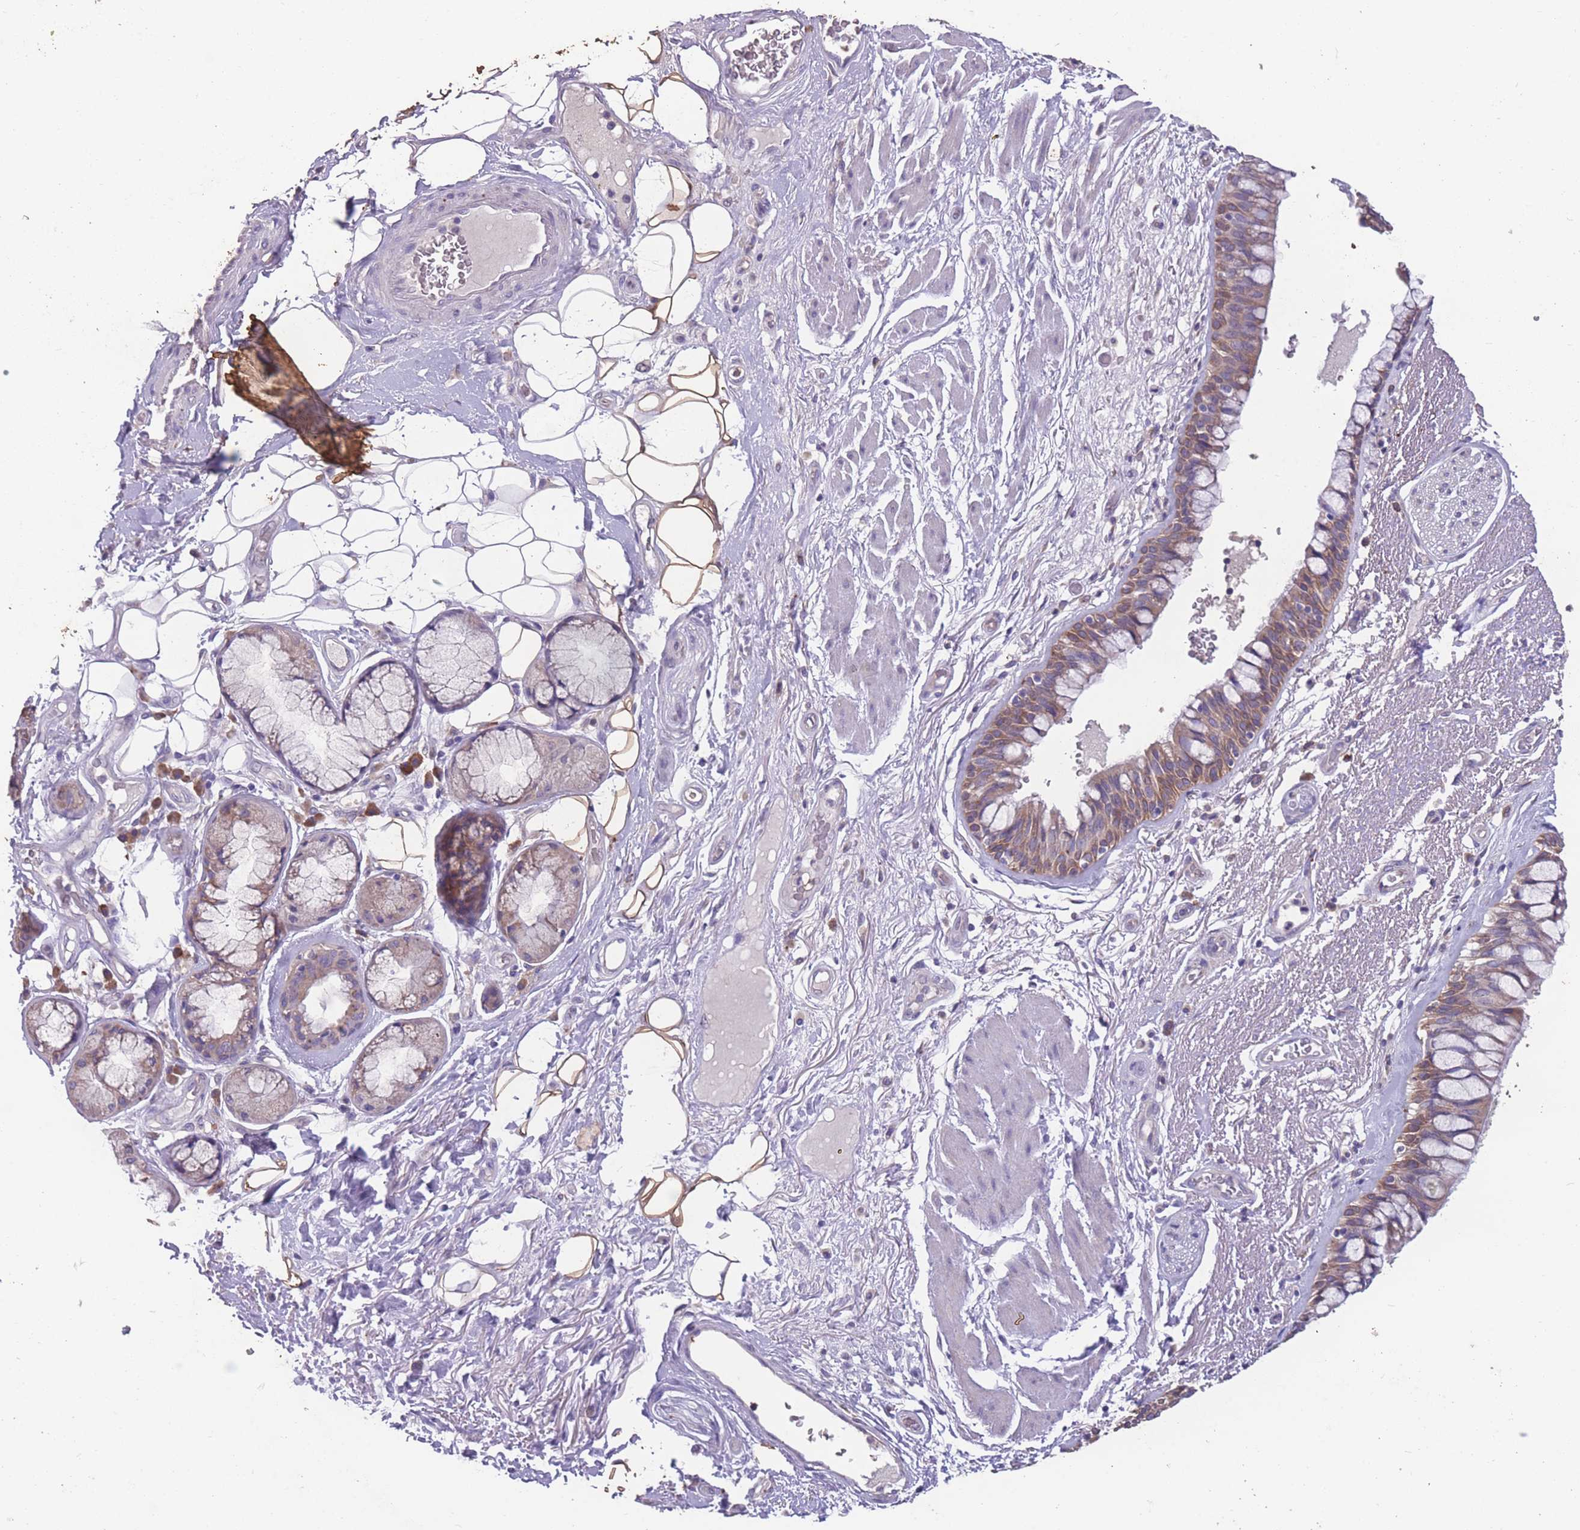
{"staining": {"intensity": "weak", "quantity": ">75%", "location": "cytoplasmic/membranous"}, "tissue": "bronchus", "cell_type": "Respiratory epithelial cells", "image_type": "normal", "snomed": [{"axis": "morphology", "description": "Normal tissue, NOS"}, {"axis": "morphology", "description": "Squamous cell carcinoma, NOS"}, {"axis": "topography", "description": "Lymph node"}, {"axis": "topography", "description": "Bronchus"}, {"axis": "topography", "description": "Lung"}], "caption": "IHC (DAB) staining of normal bronchus shows weak cytoplasmic/membranous protein staining in about >75% of respiratory epithelial cells.", "gene": "STIM2", "patient": {"sex": "male", "age": 66}}